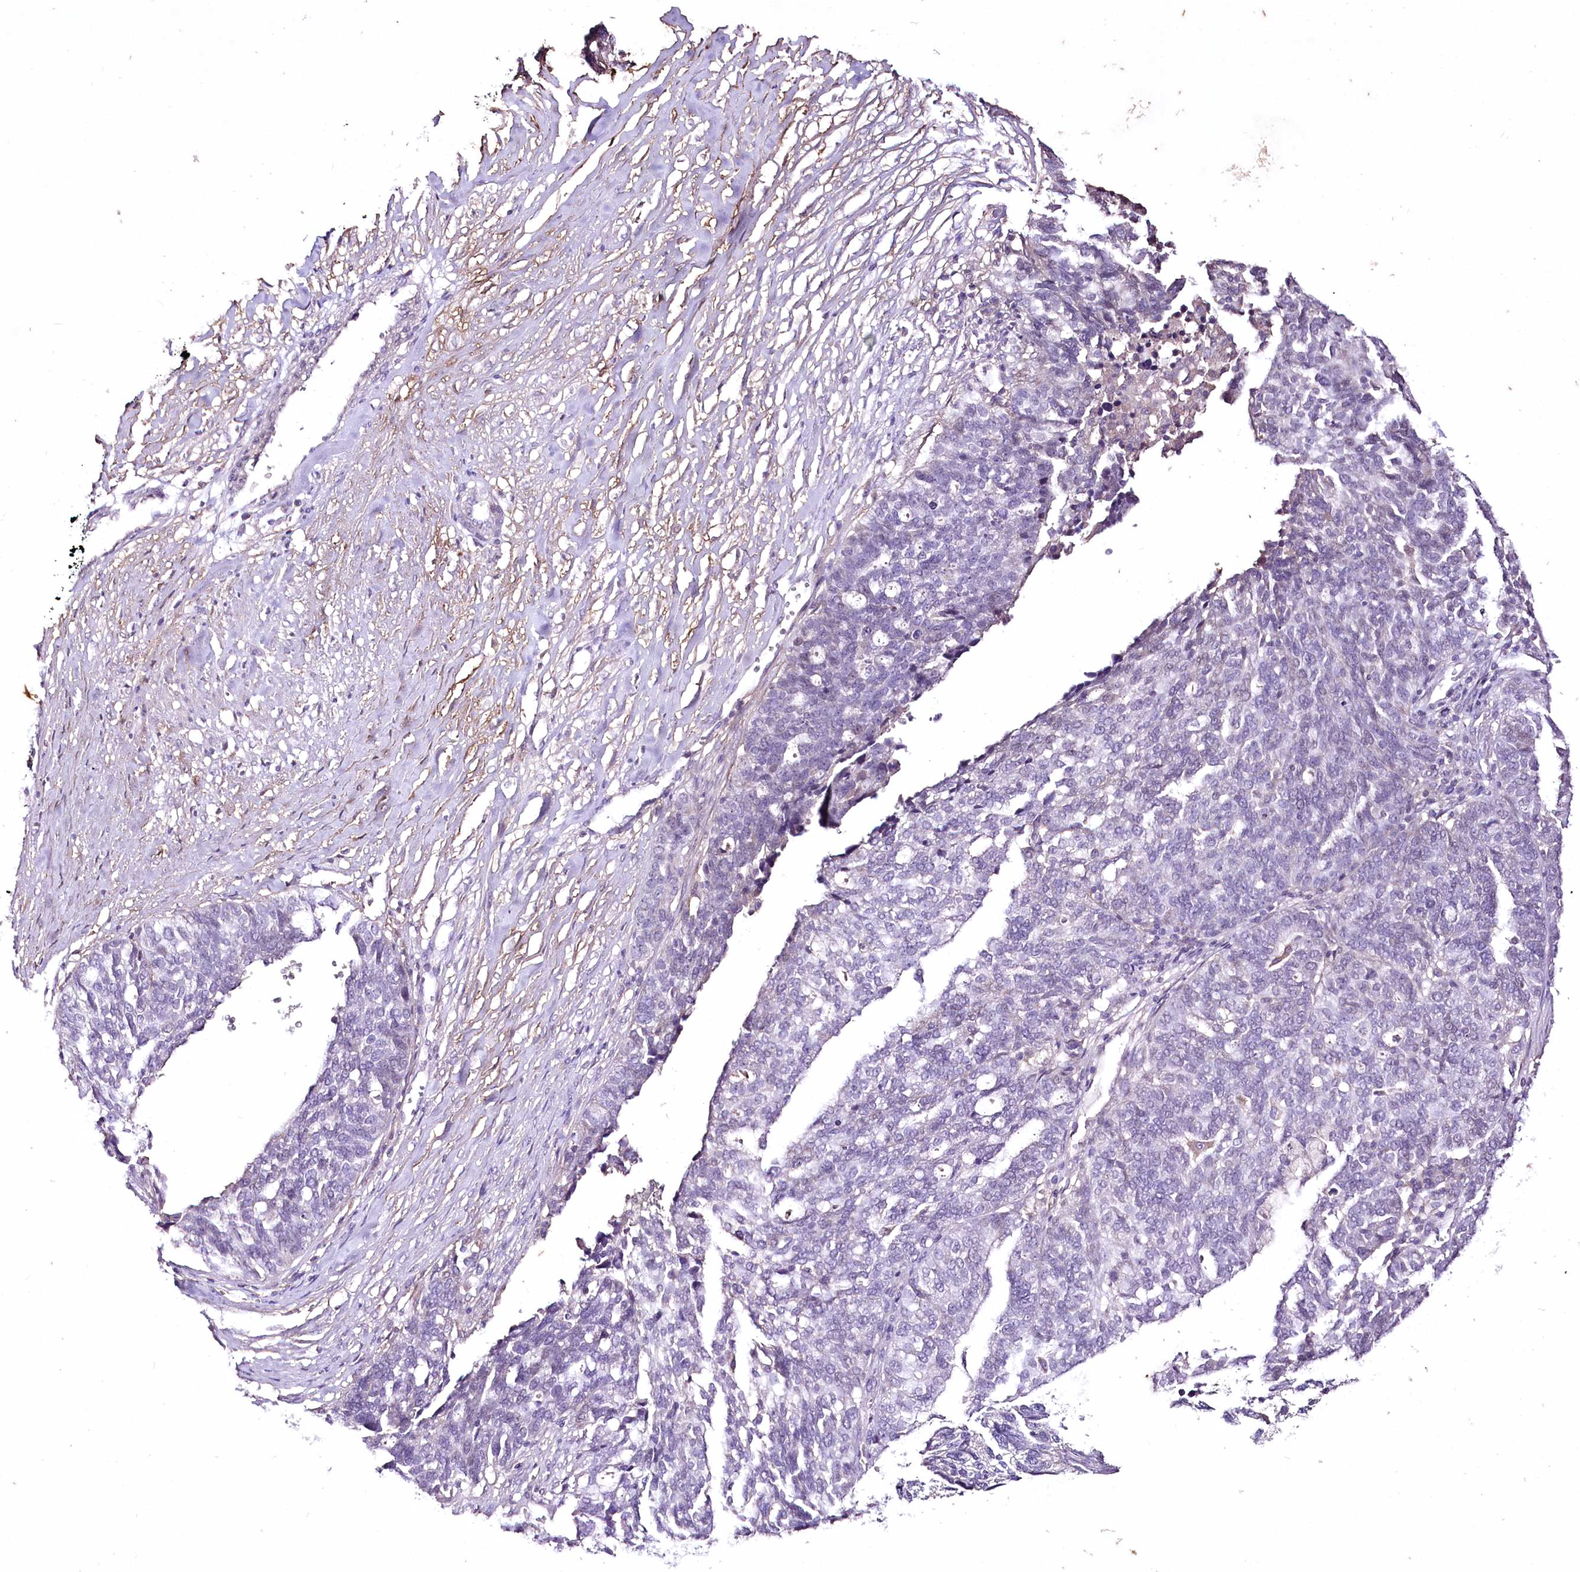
{"staining": {"intensity": "negative", "quantity": "none", "location": "none"}, "tissue": "ovarian cancer", "cell_type": "Tumor cells", "image_type": "cancer", "snomed": [{"axis": "morphology", "description": "Cystadenocarcinoma, serous, NOS"}, {"axis": "topography", "description": "Ovary"}], "caption": "There is no significant positivity in tumor cells of ovarian cancer (serous cystadenocarcinoma).", "gene": "ENPP1", "patient": {"sex": "female", "age": 59}}